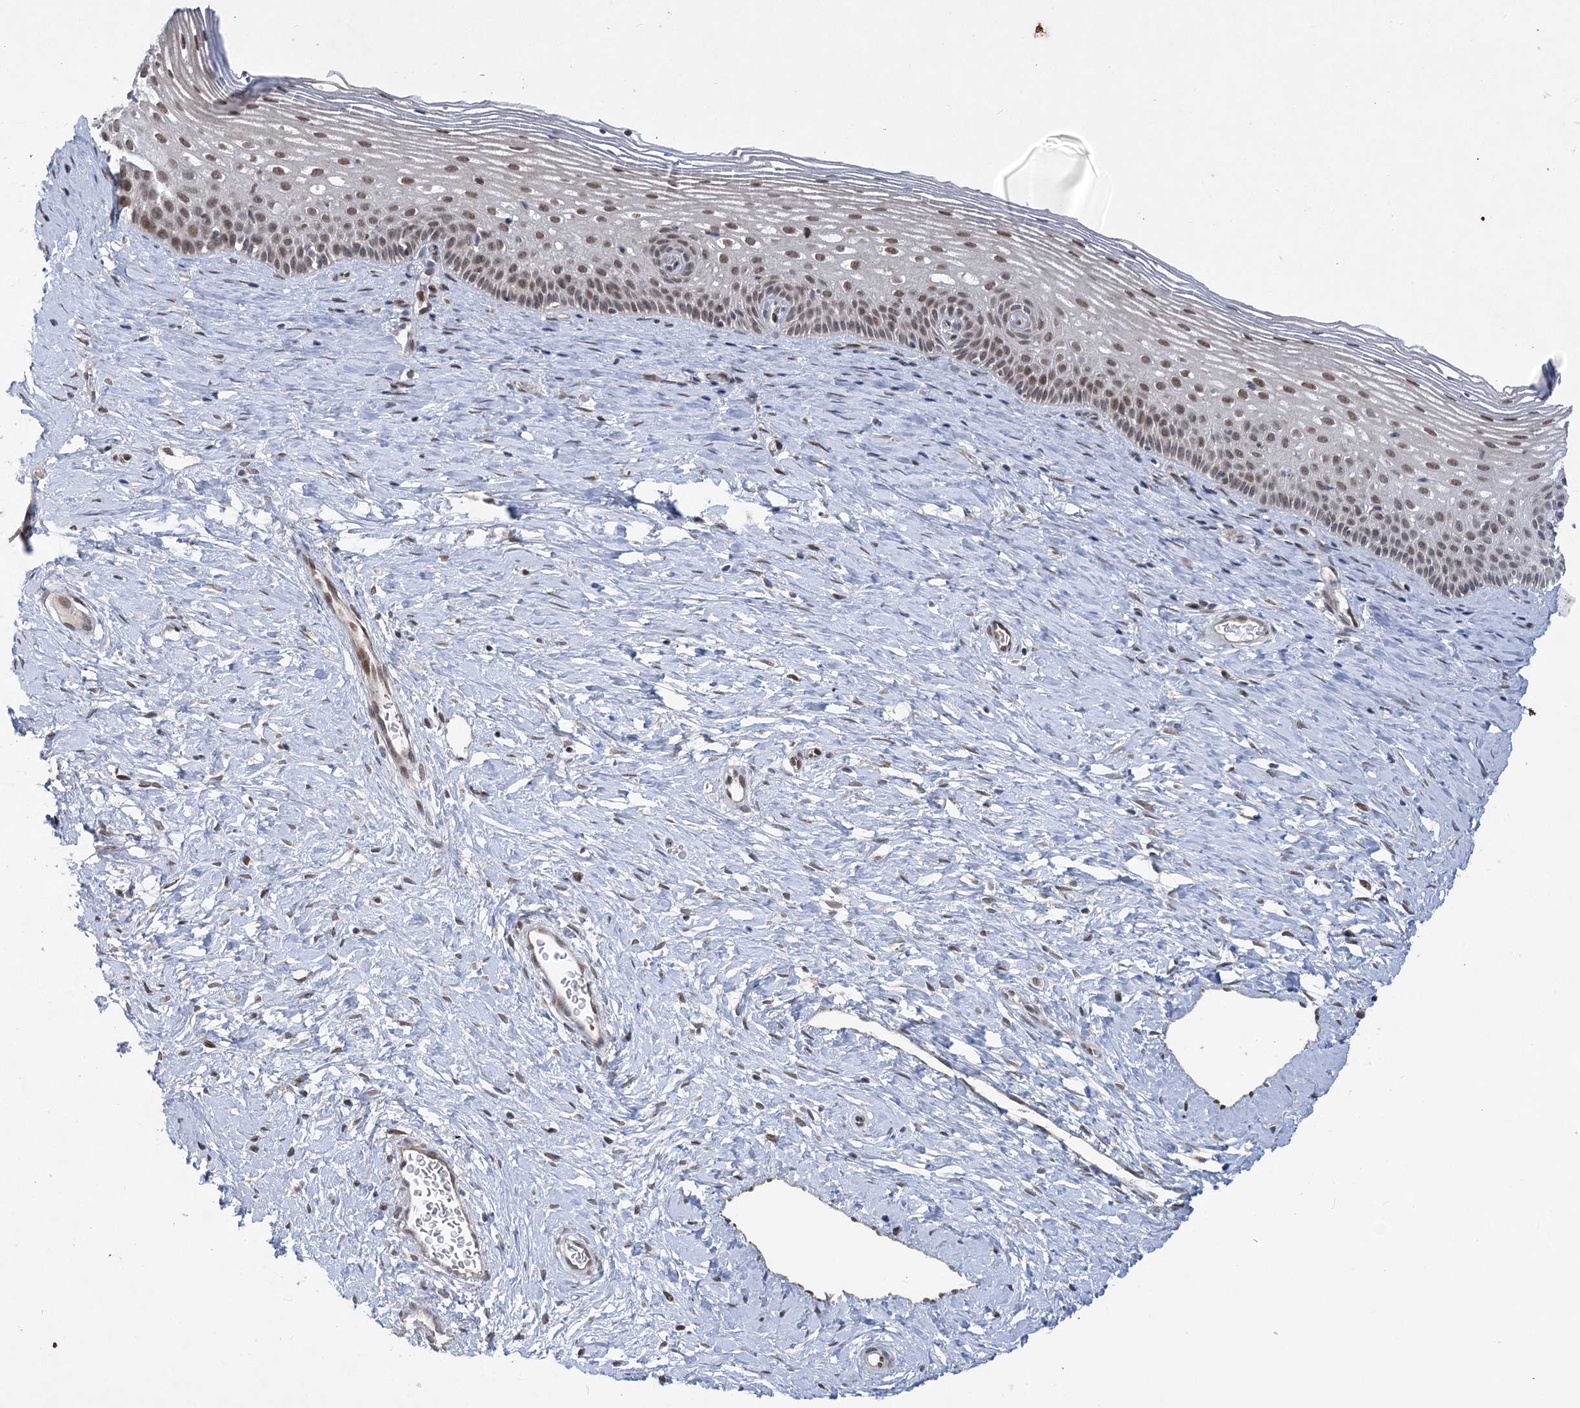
{"staining": {"intensity": "weak", "quantity": "25%-75%", "location": "nuclear"}, "tissue": "cervix", "cell_type": "Glandular cells", "image_type": "normal", "snomed": [{"axis": "morphology", "description": "Normal tissue, NOS"}, {"axis": "topography", "description": "Cervix"}], "caption": "Immunohistochemistry image of unremarkable cervix: human cervix stained using immunohistochemistry (IHC) demonstrates low levels of weak protein expression localized specifically in the nuclear of glandular cells, appearing as a nuclear brown color.", "gene": "WAC", "patient": {"sex": "female", "age": 33}}